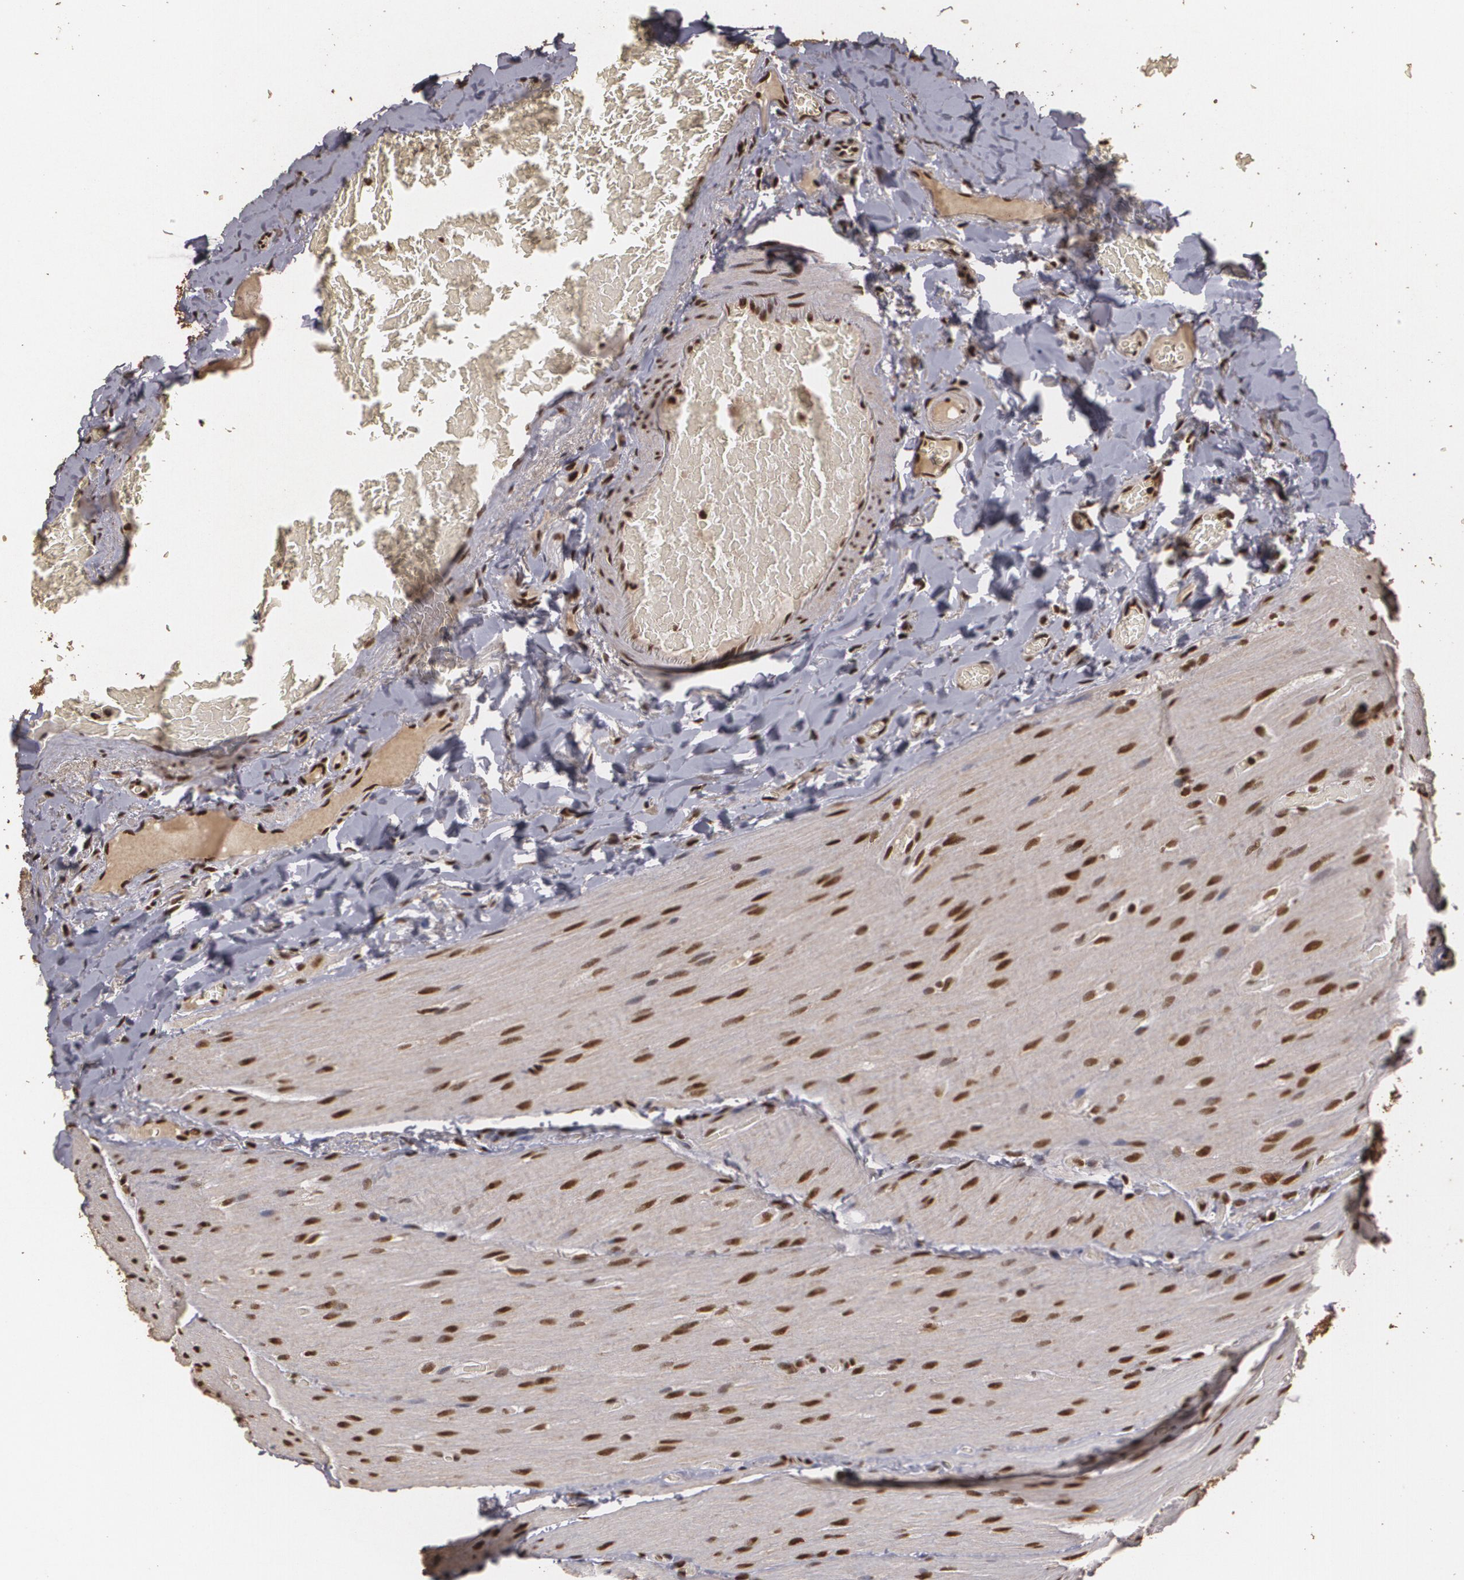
{"staining": {"intensity": "strong", "quantity": ">75%", "location": "nuclear"}, "tissue": "duodenum", "cell_type": "Glandular cells", "image_type": "normal", "snomed": [{"axis": "morphology", "description": "Normal tissue, NOS"}, {"axis": "topography", "description": "Duodenum"}], "caption": "Protein analysis of normal duodenum displays strong nuclear positivity in approximately >75% of glandular cells. Using DAB (brown) and hematoxylin (blue) stains, captured at high magnification using brightfield microscopy.", "gene": "RCOR1", "patient": {"sex": "male", "age": 66}}